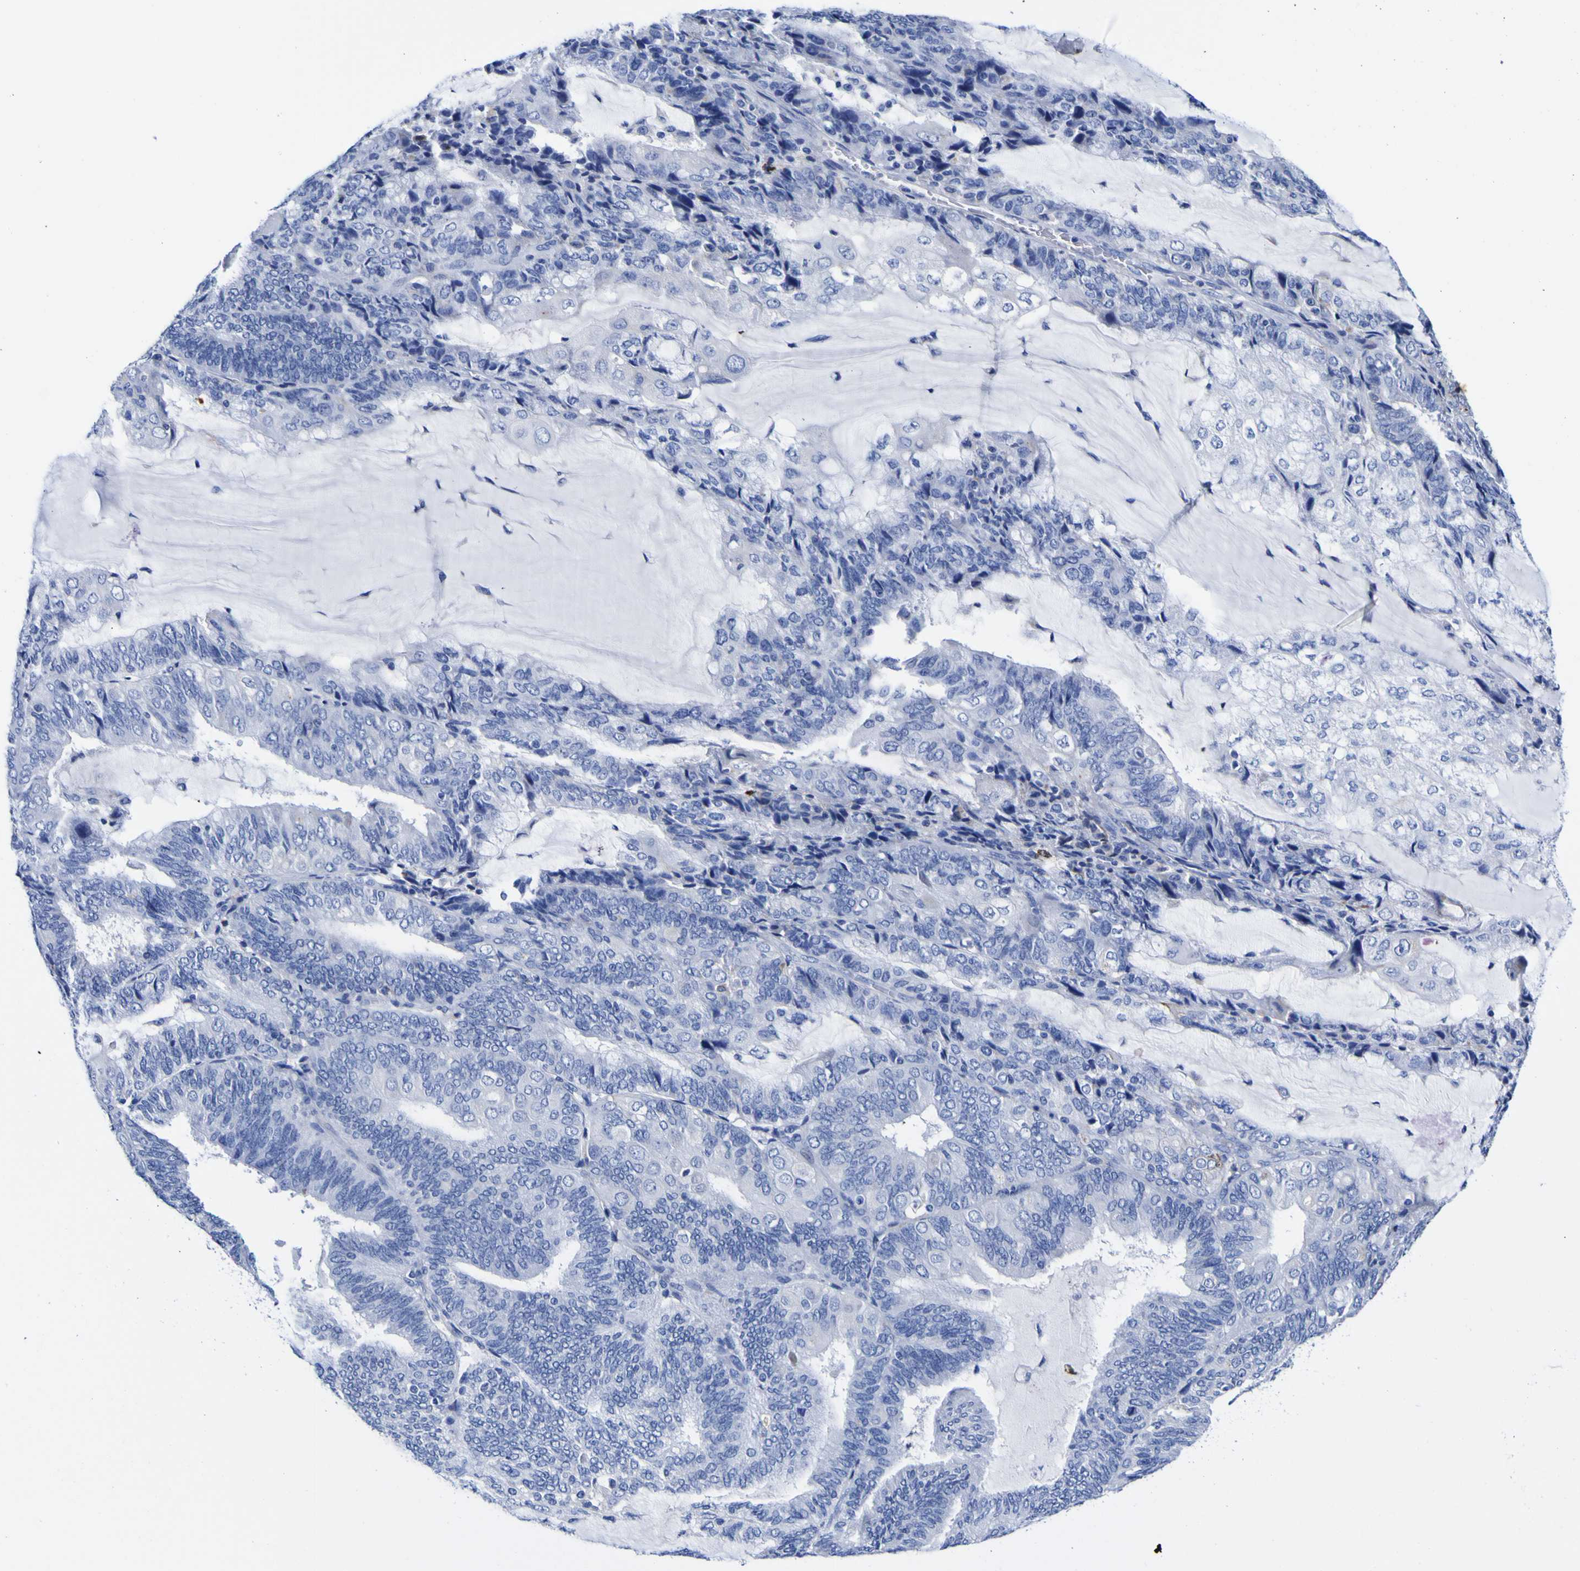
{"staining": {"intensity": "negative", "quantity": "none", "location": "none"}, "tissue": "endometrial cancer", "cell_type": "Tumor cells", "image_type": "cancer", "snomed": [{"axis": "morphology", "description": "Adenocarcinoma, NOS"}, {"axis": "topography", "description": "Endometrium"}], "caption": "Immunohistochemistry (IHC) micrograph of endometrial adenocarcinoma stained for a protein (brown), which reveals no expression in tumor cells. The staining is performed using DAB brown chromogen with nuclei counter-stained in using hematoxylin.", "gene": "HLA-DQA1", "patient": {"sex": "female", "age": 81}}